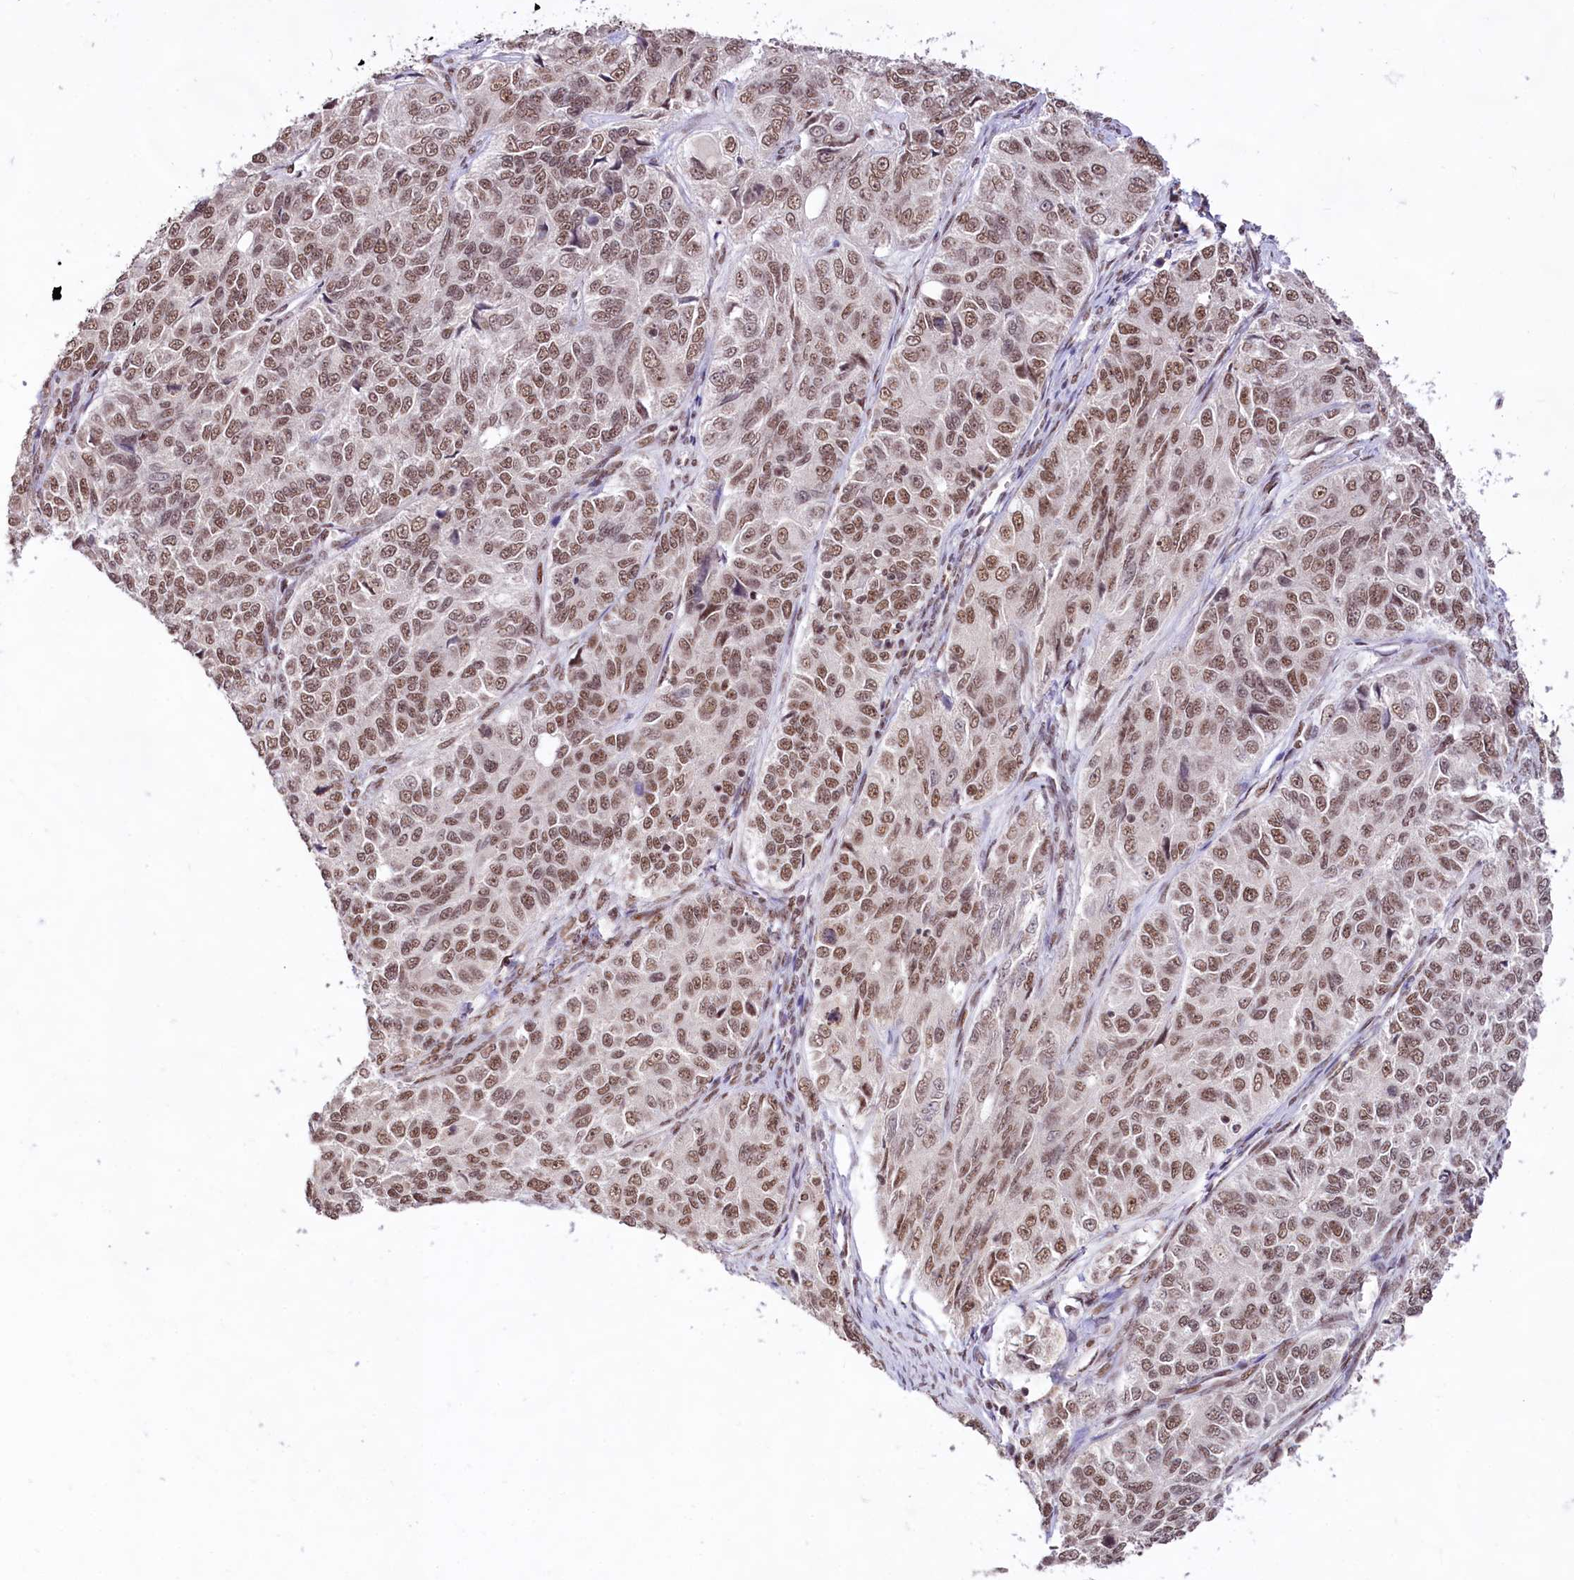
{"staining": {"intensity": "moderate", "quantity": ">75%", "location": "nuclear"}, "tissue": "ovarian cancer", "cell_type": "Tumor cells", "image_type": "cancer", "snomed": [{"axis": "morphology", "description": "Carcinoma, endometroid"}, {"axis": "topography", "description": "Ovary"}], "caption": "The histopathology image reveals staining of ovarian endometroid carcinoma, revealing moderate nuclear protein positivity (brown color) within tumor cells. (DAB (3,3'-diaminobenzidine) IHC, brown staining for protein, blue staining for nuclei).", "gene": "HIRA", "patient": {"sex": "female", "age": 51}}